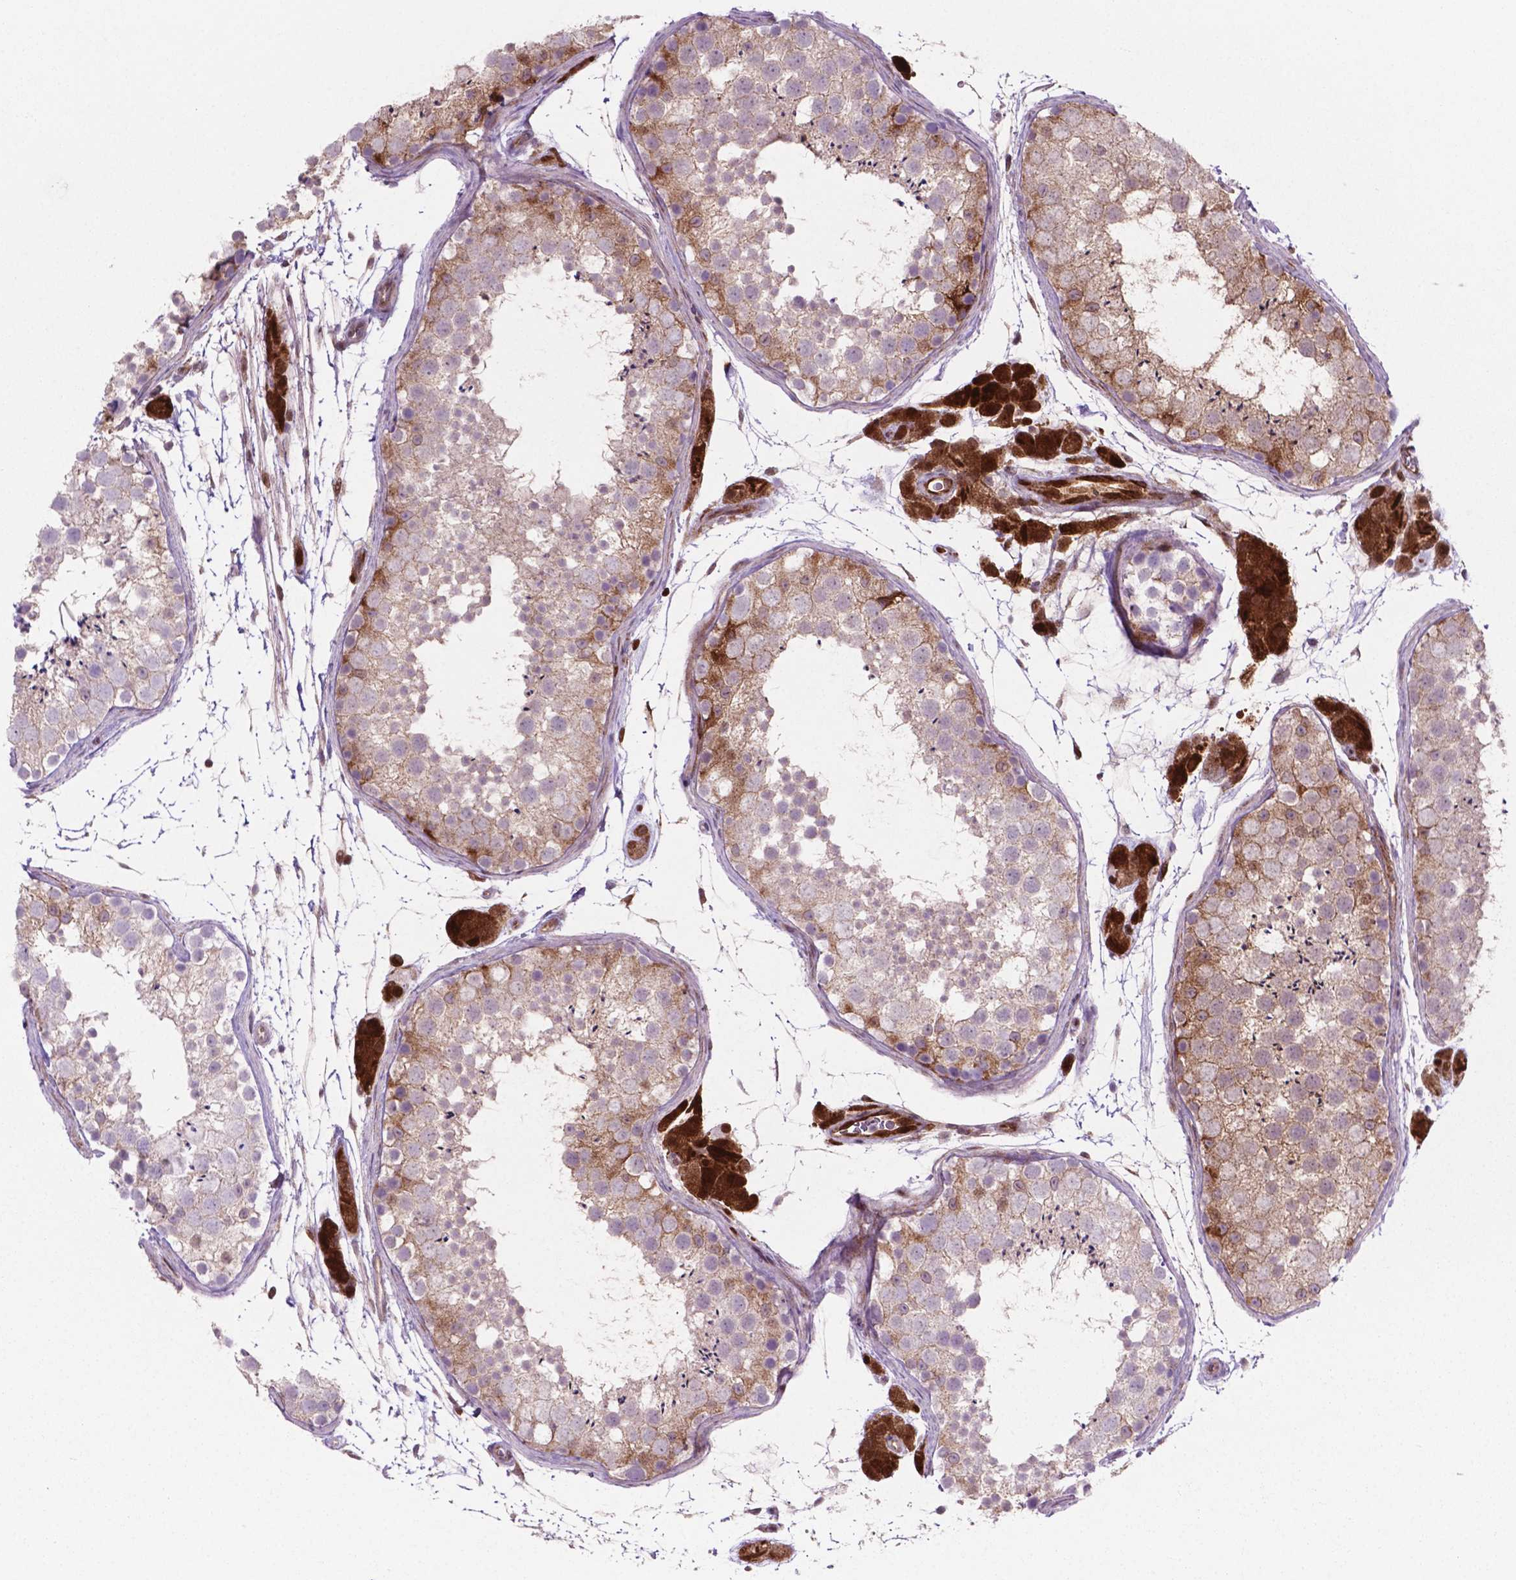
{"staining": {"intensity": "moderate", "quantity": "<25%", "location": "cytoplasmic/membranous"}, "tissue": "testis", "cell_type": "Cells in seminiferous ducts", "image_type": "normal", "snomed": [{"axis": "morphology", "description": "Normal tissue, NOS"}, {"axis": "topography", "description": "Testis"}], "caption": "Testis stained with immunohistochemistry demonstrates moderate cytoplasmic/membranous expression in about <25% of cells in seminiferous ducts. Nuclei are stained in blue.", "gene": "LDHA", "patient": {"sex": "male", "age": 41}}